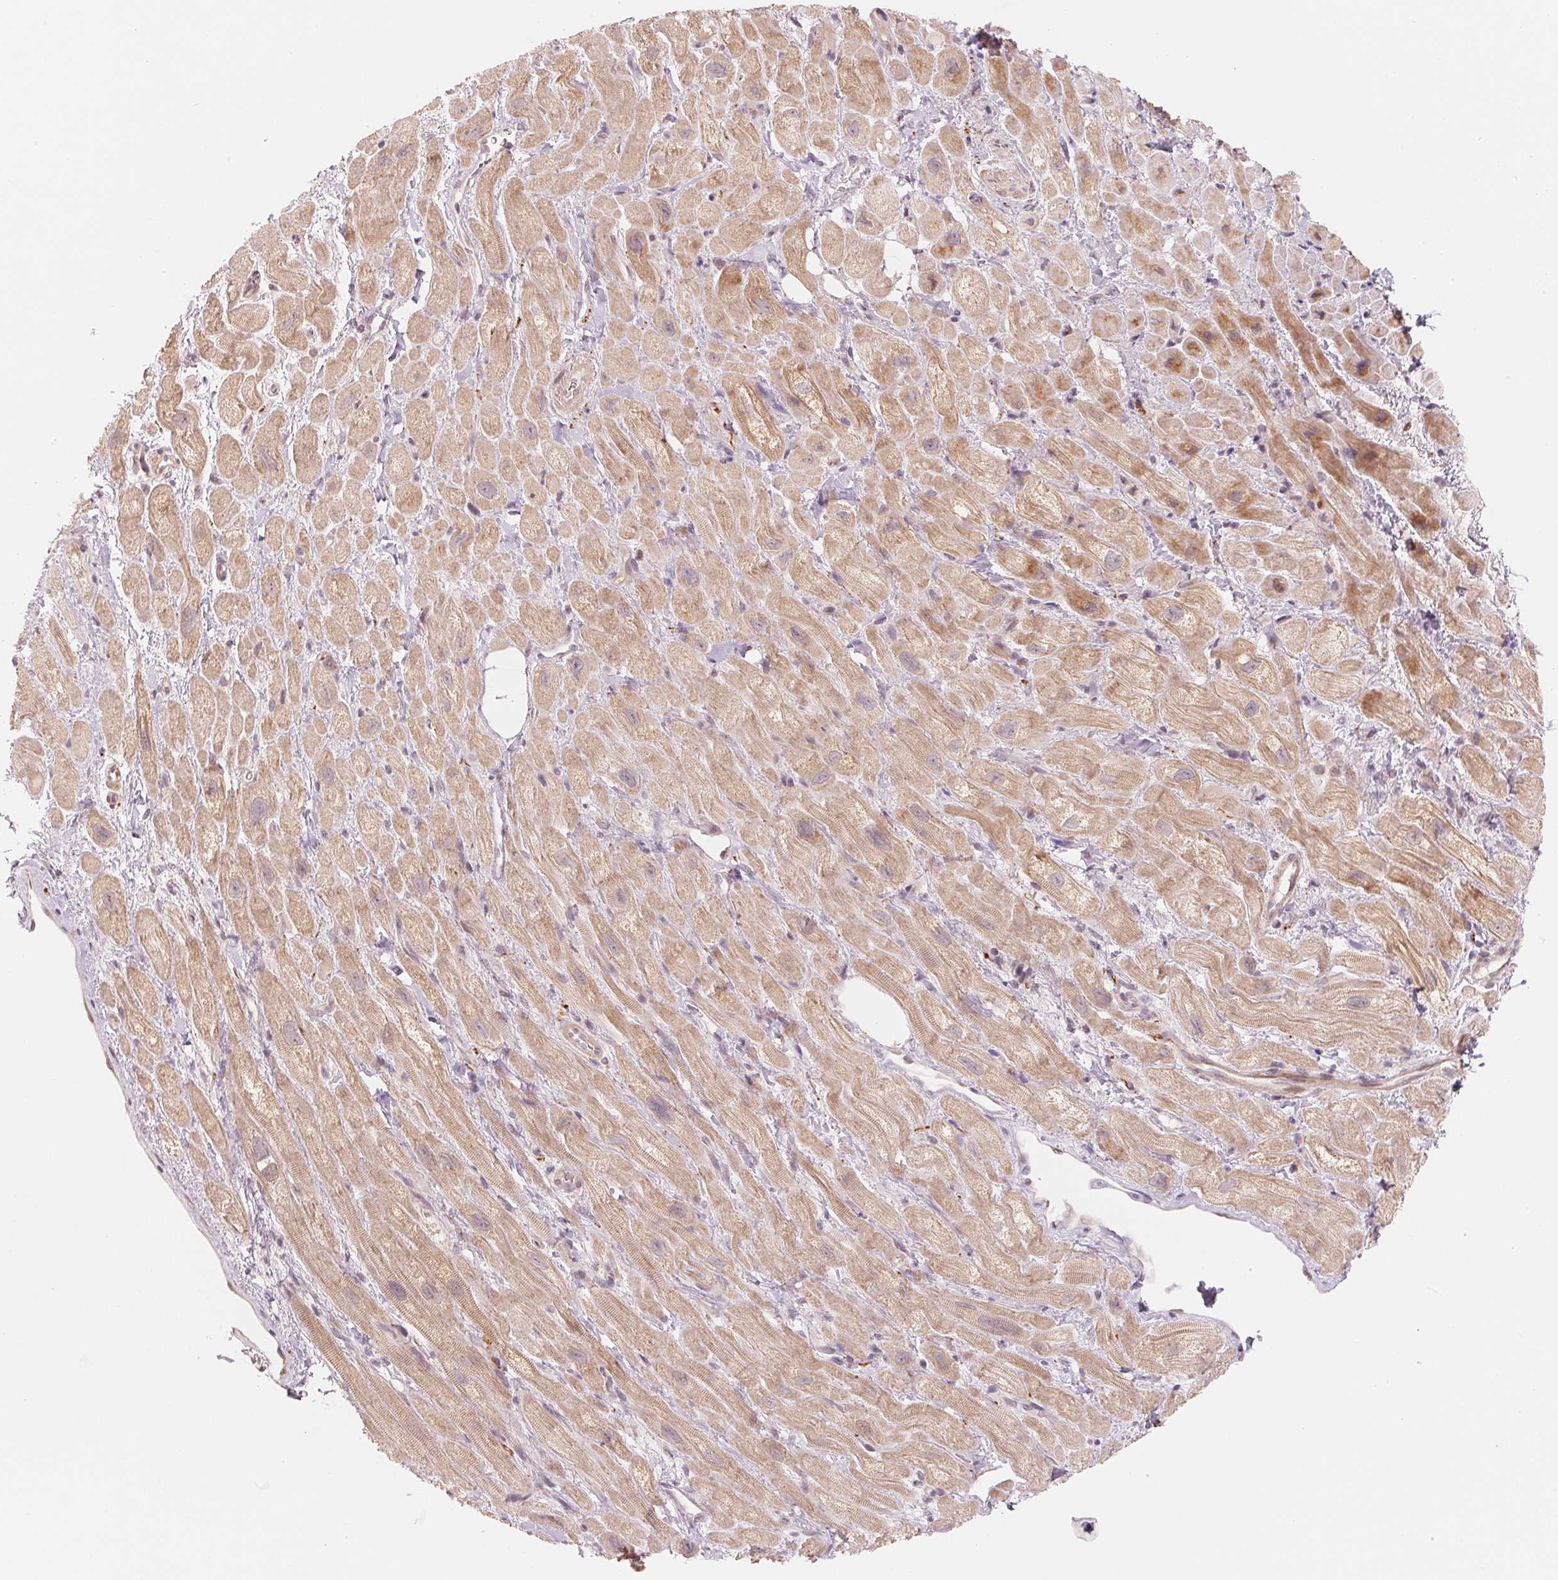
{"staining": {"intensity": "moderate", "quantity": "25%-75%", "location": "cytoplasmic/membranous"}, "tissue": "heart muscle", "cell_type": "Cardiomyocytes", "image_type": "normal", "snomed": [{"axis": "morphology", "description": "Normal tissue, NOS"}, {"axis": "topography", "description": "Heart"}], "caption": "Moderate cytoplasmic/membranous protein expression is identified in about 25%-75% of cardiomyocytes in heart muscle. The staining was performed using DAB (3,3'-diaminobenzidine) to visualize the protein expression in brown, while the nuclei were stained in blue with hematoxylin (Magnification: 20x).", "gene": "DENND2C", "patient": {"sex": "female", "age": 69}}